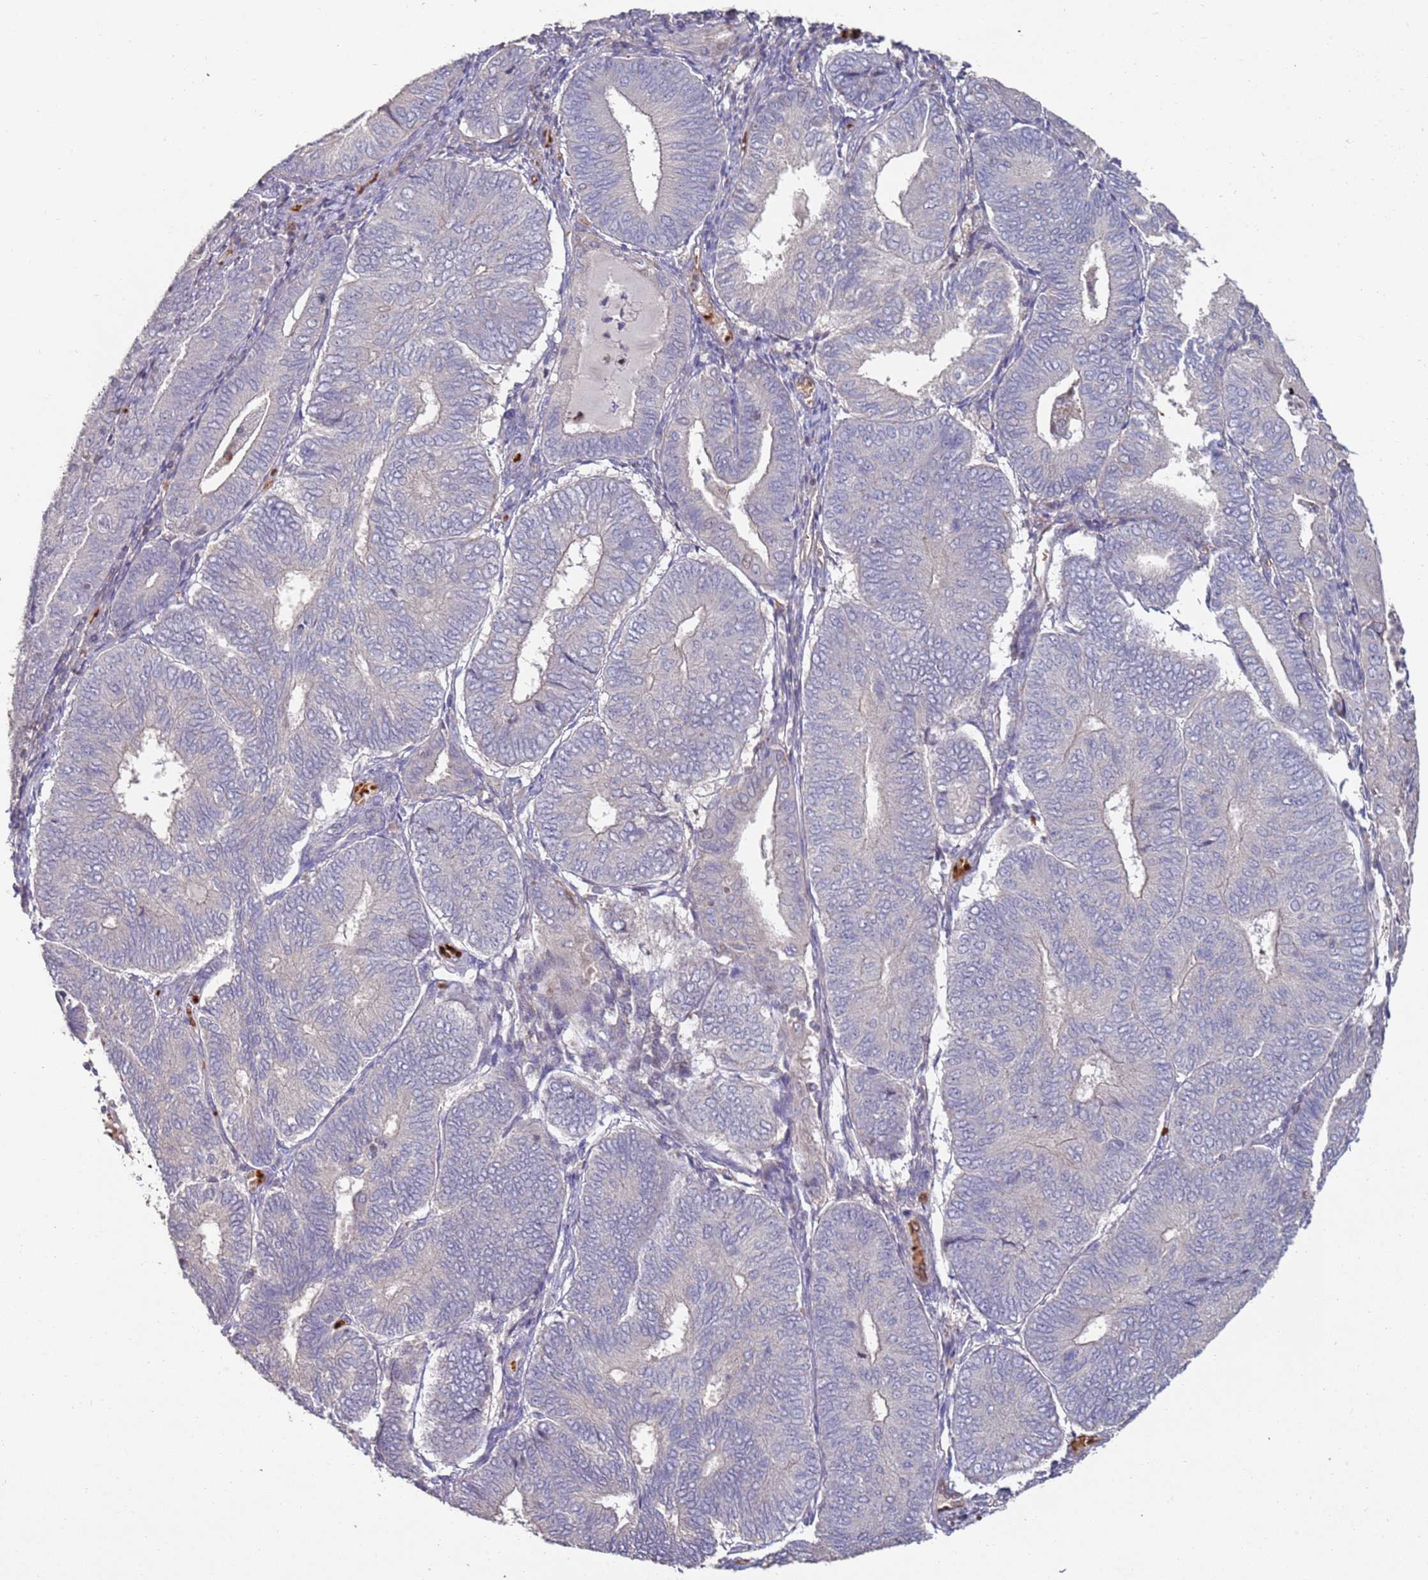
{"staining": {"intensity": "negative", "quantity": "none", "location": "none"}, "tissue": "endometrial cancer", "cell_type": "Tumor cells", "image_type": "cancer", "snomed": [{"axis": "morphology", "description": "Adenocarcinoma, NOS"}, {"axis": "topography", "description": "Endometrium"}], "caption": "Immunohistochemistry micrograph of neoplastic tissue: human endometrial adenocarcinoma stained with DAB (3,3'-diaminobenzidine) displays no significant protein positivity in tumor cells.", "gene": "LACC1", "patient": {"sex": "female", "age": 81}}